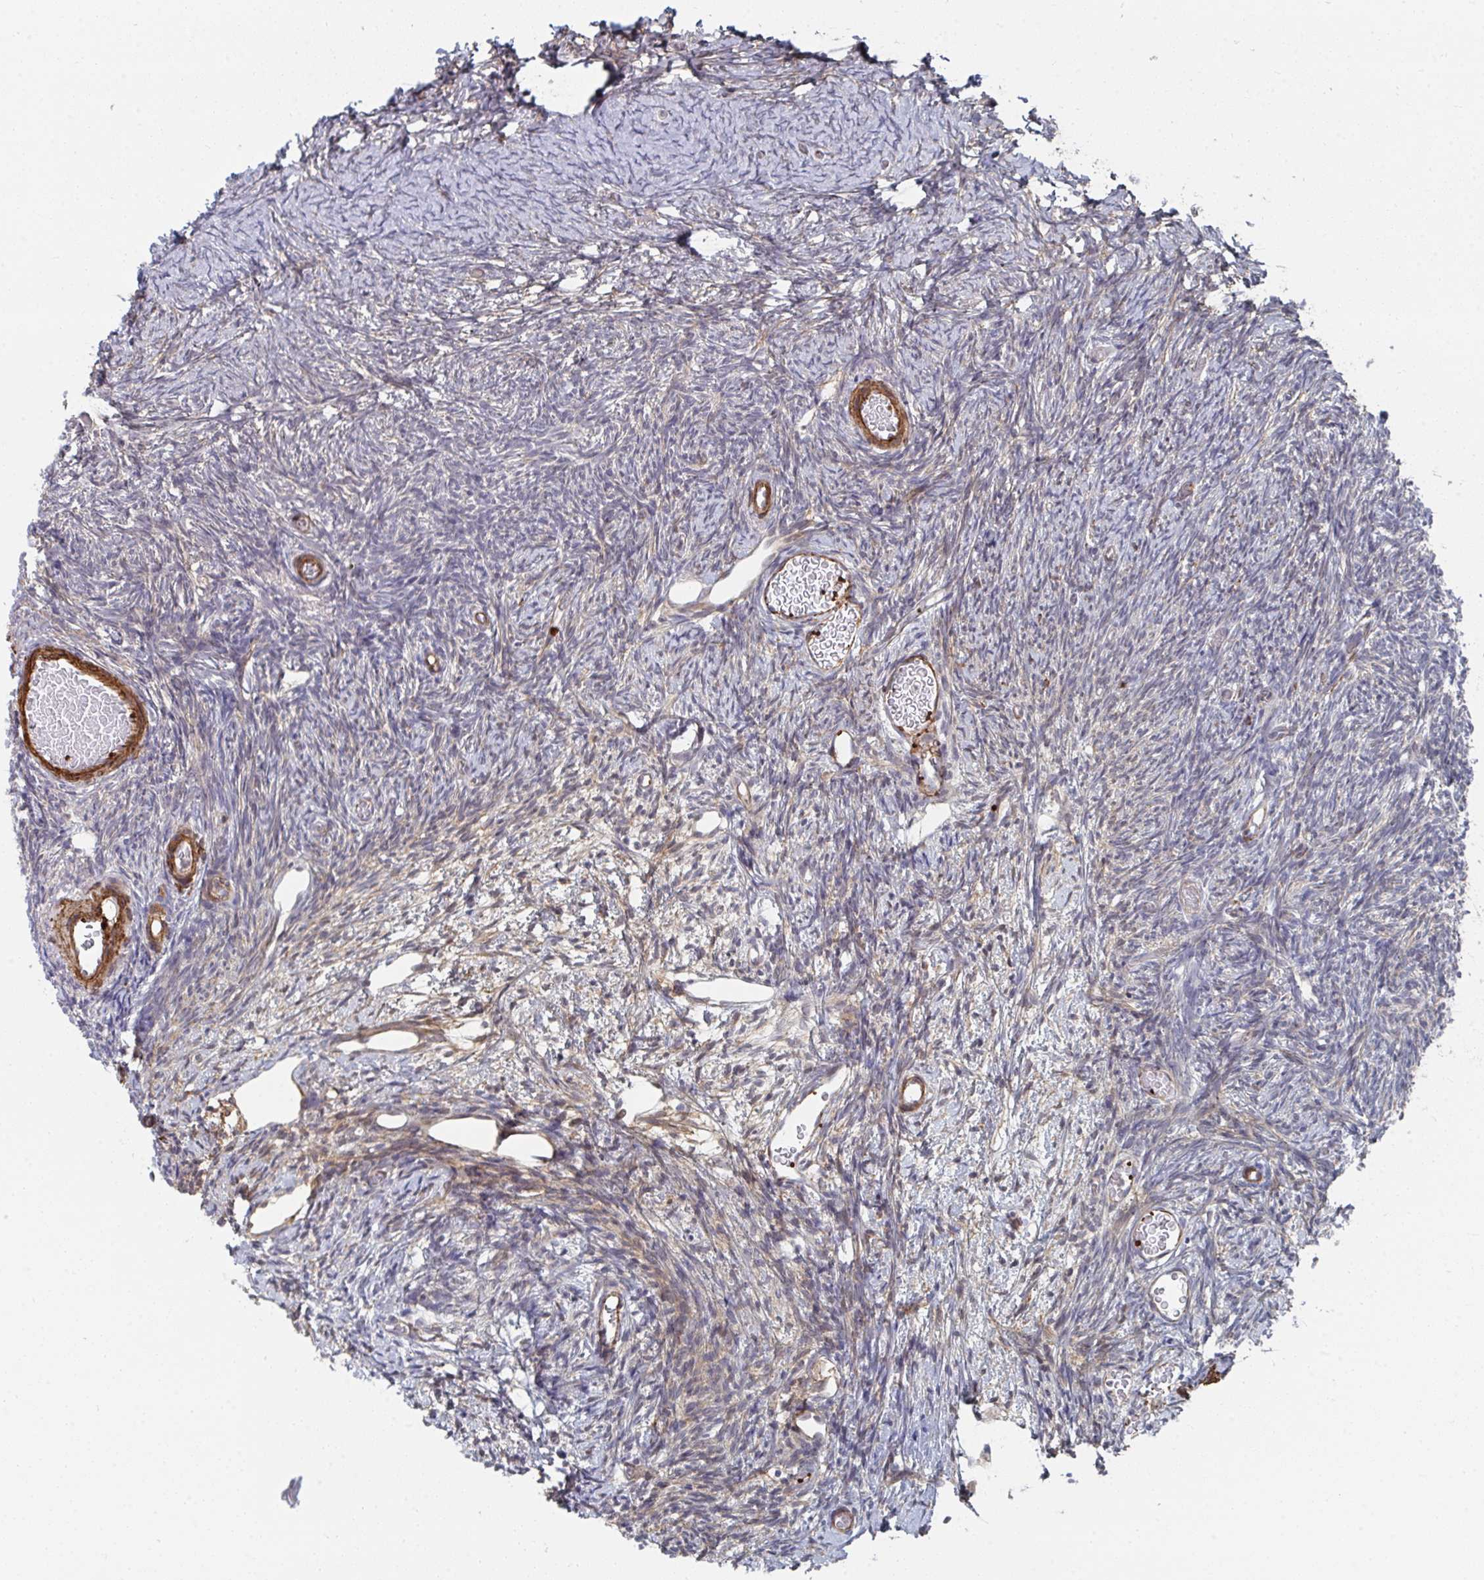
{"staining": {"intensity": "weak", "quantity": "<25%", "location": "cytoplasmic/membranous"}, "tissue": "ovary", "cell_type": "Follicle cells", "image_type": "normal", "snomed": [{"axis": "morphology", "description": "Normal tissue, NOS"}, {"axis": "topography", "description": "Ovary"}], "caption": "Follicle cells are negative for protein expression in normal human ovary. (Brightfield microscopy of DAB (3,3'-diaminobenzidine) IHC at high magnification).", "gene": "NEURL4", "patient": {"sex": "female", "age": 39}}